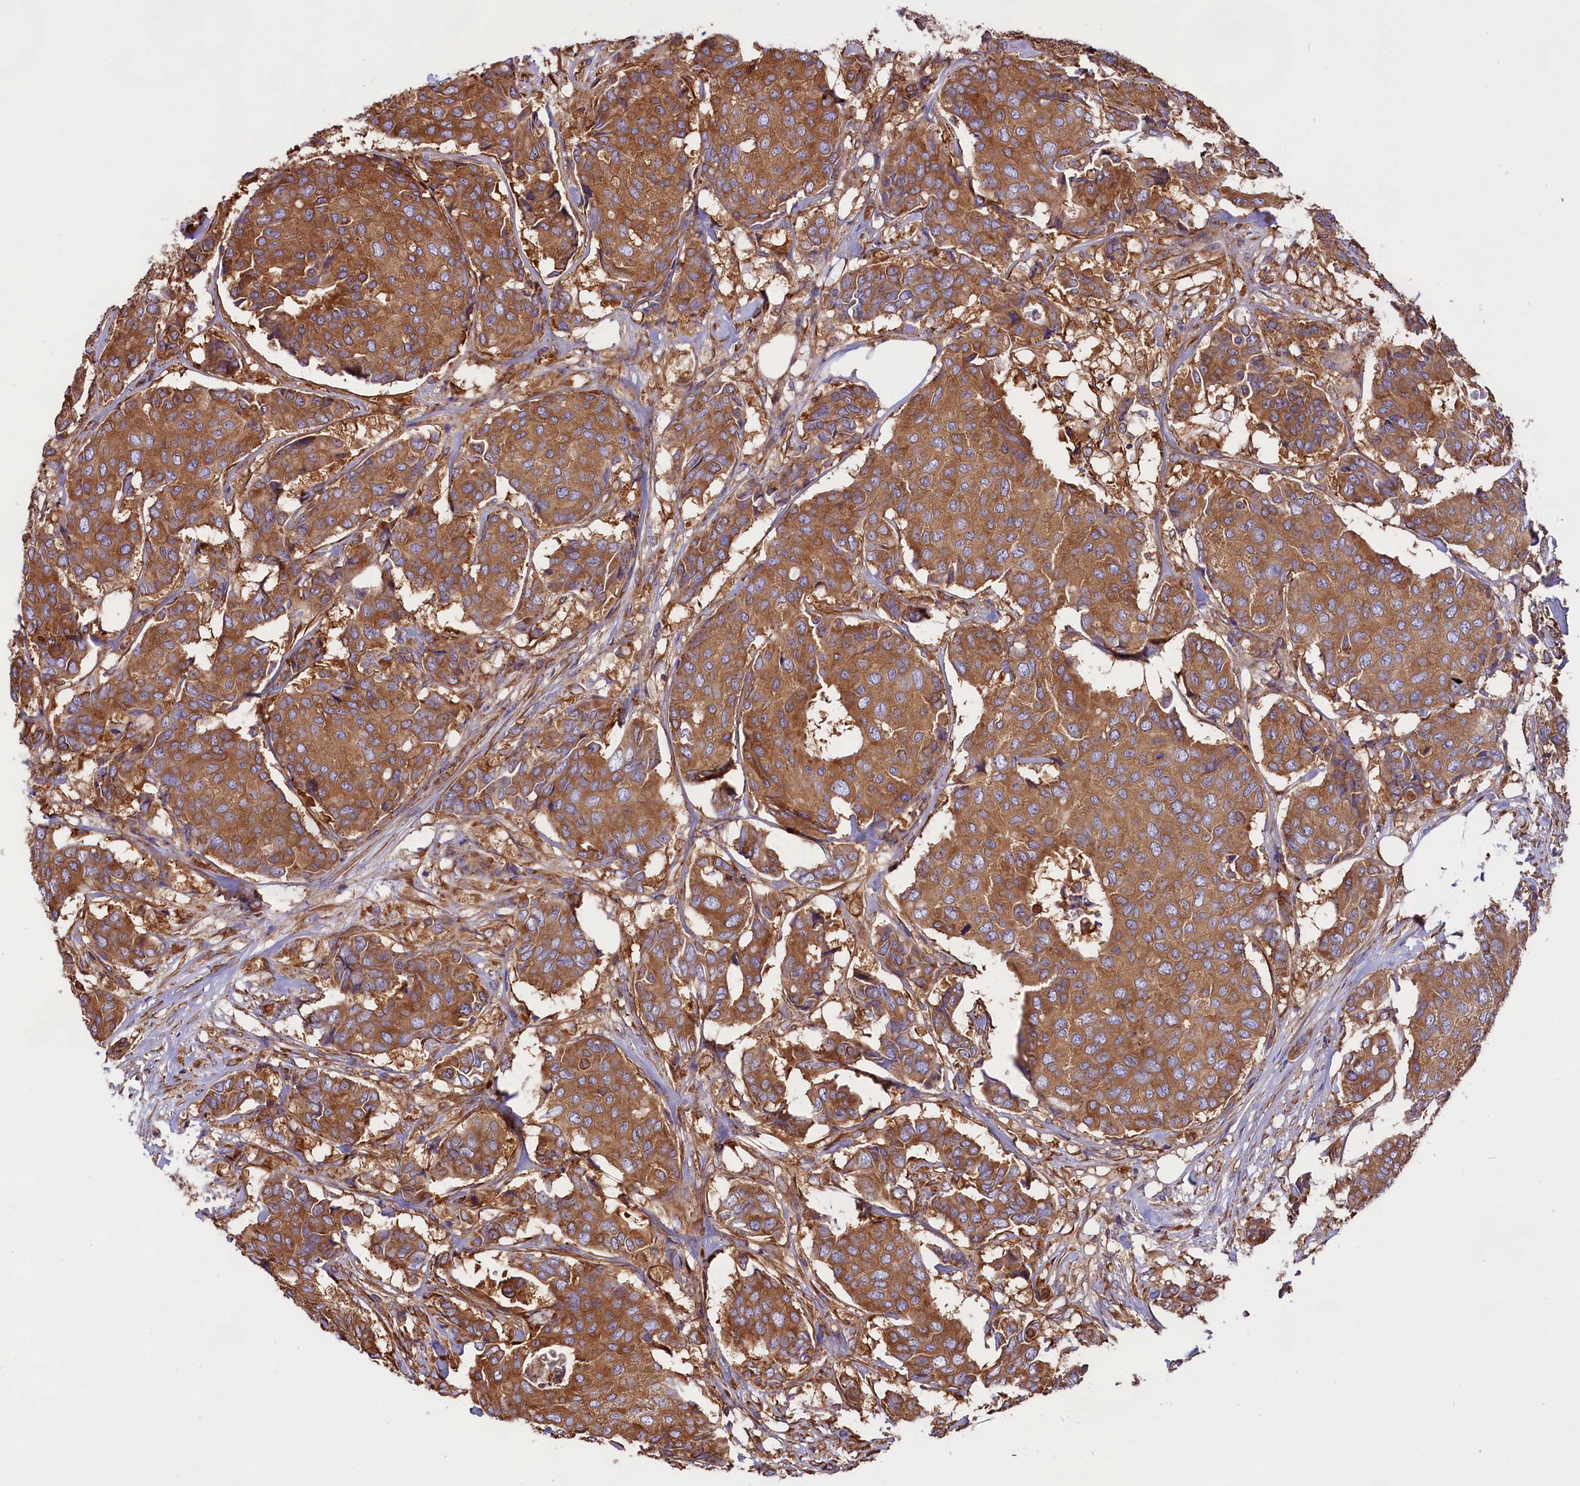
{"staining": {"intensity": "moderate", "quantity": ">75%", "location": "cytoplasmic/membranous"}, "tissue": "breast cancer", "cell_type": "Tumor cells", "image_type": "cancer", "snomed": [{"axis": "morphology", "description": "Duct carcinoma"}, {"axis": "topography", "description": "Breast"}], "caption": "A high-resolution micrograph shows IHC staining of invasive ductal carcinoma (breast), which exhibits moderate cytoplasmic/membranous positivity in about >75% of tumor cells. (DAB IHC with brightfield microscopy, high magnification).", "gene": "GYS1", "patient": {"sex": "female", "age": 75}}